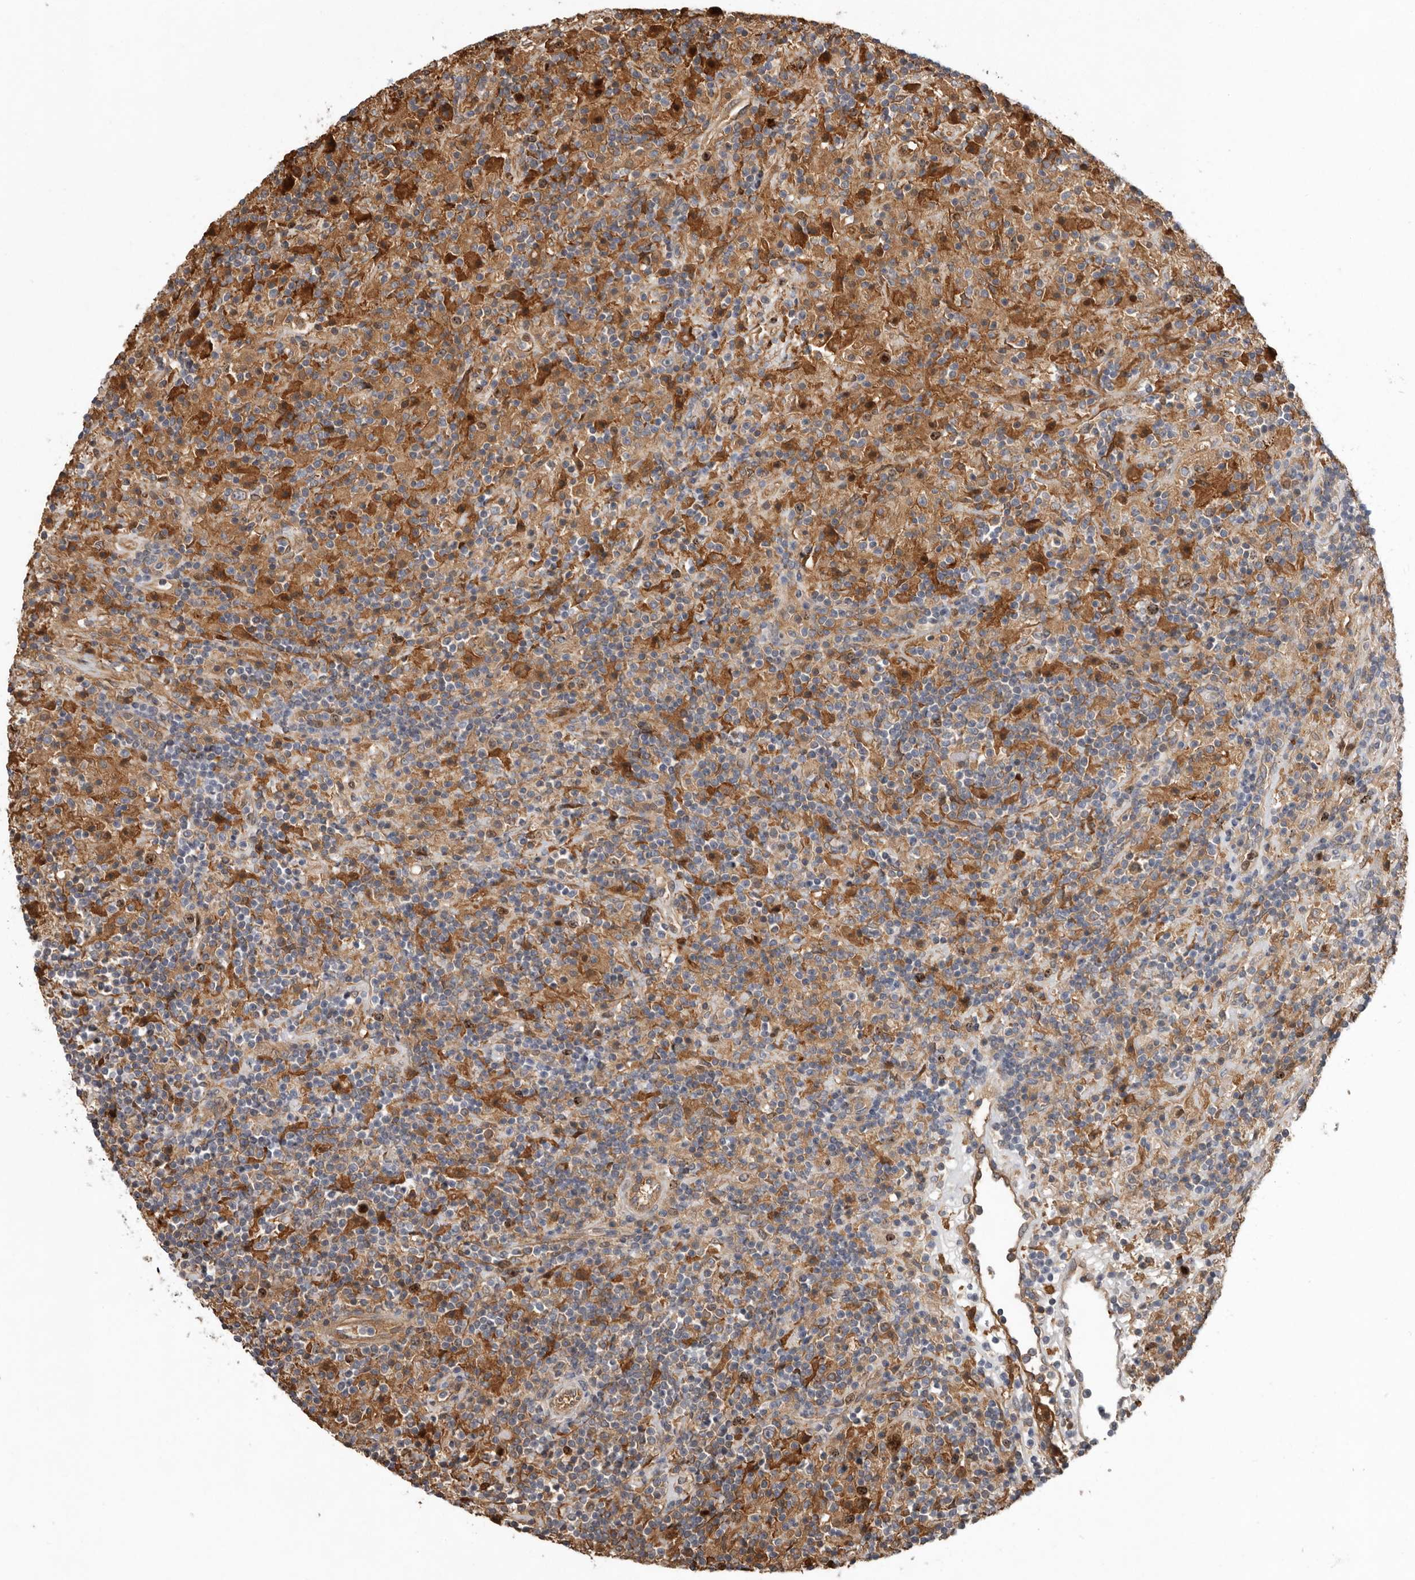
{"staining": {"intensity": "moderate", "quantity": "25%-75%", "location": "nuclear"}, "tissue": "lymphoma", "cell_type": "Tumor cells", "image_type": "cancer", "snomed": [{"axis": "morphology", "description": "Hodgkin's disease, NOS"}, {"axis": "topography", "description": "Lymph node"}], "caption": "Moderate nuclear protein staining is appreciated in approximately 25%-75% of tumor cells in lymphoma. (brown staining indicates protein expression, while blue staining denotes nuclei).", "gene": "CDCA8", "patient": {"sex": "male", "age": 70}}